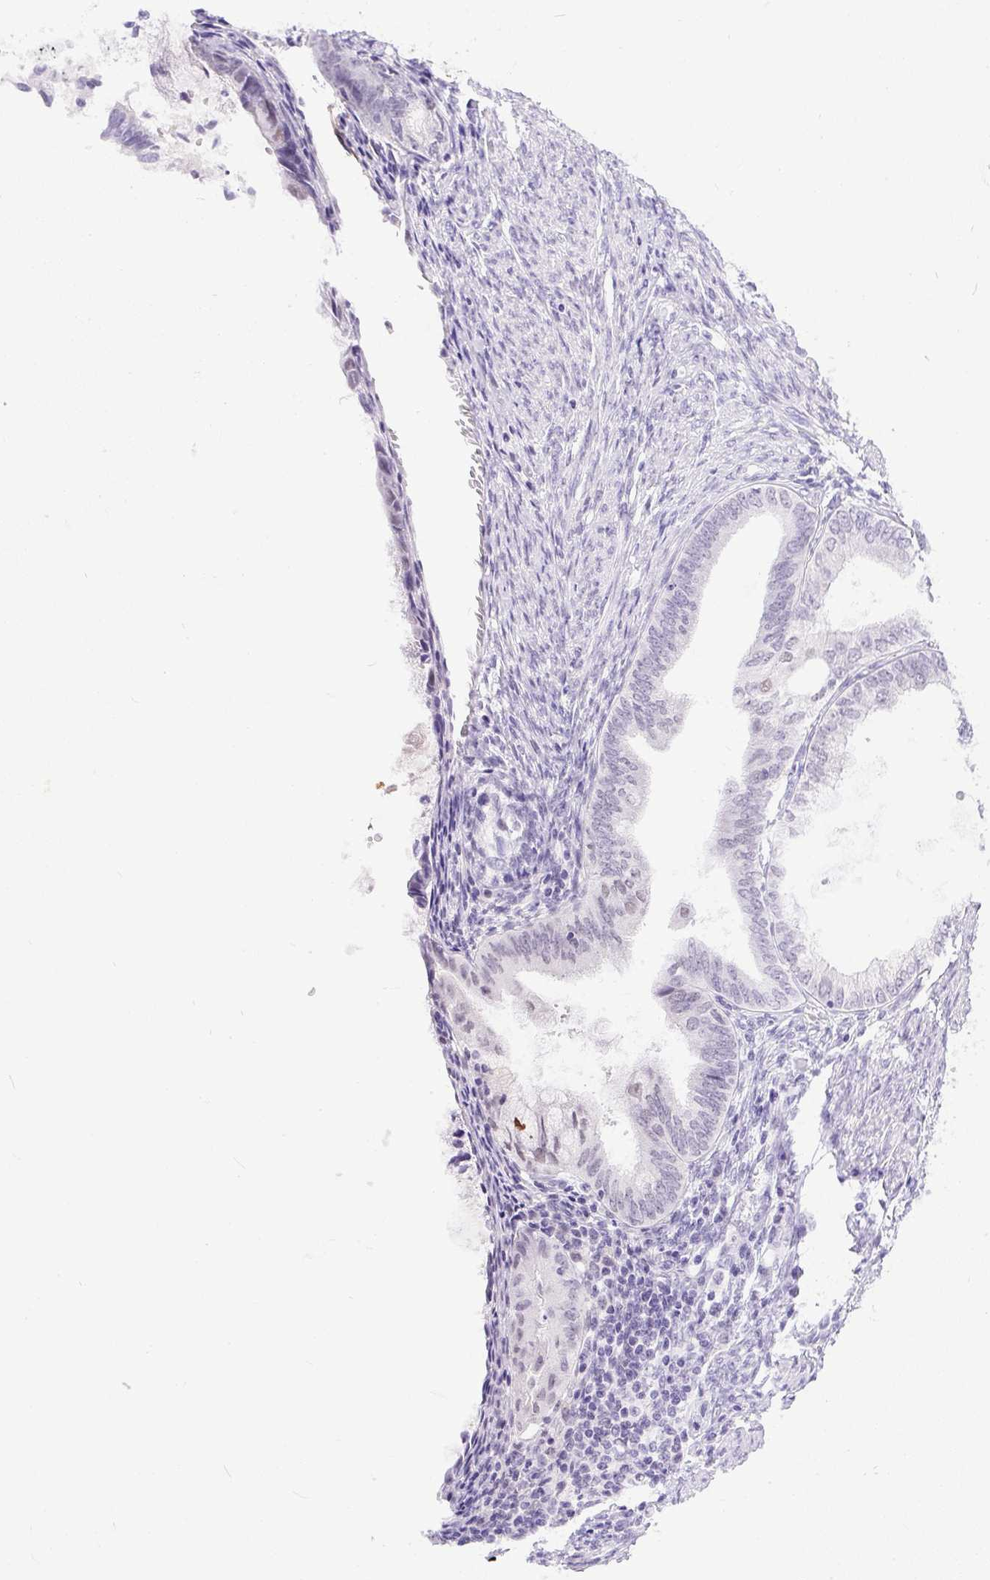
{"staining": {"intensity": "negative", "quantity": "none", "location": "none"}, "tissue": "endometrial cancer", "cell_type": "Tumor cells", "image_type": "cancer", "snomed": [{"axis": "morphology", "description": "Adenocarcinoma, NOS"}, {"axis": "topography", "description": "Endometrium"}], "caption": "Human endometrial adenocarcinoma stained for a protein using immunohistochemistry demonstrates no positivity in tumor cells.", "gene": "WNT10B", "patient": {"sex": "female", "age": 86}}